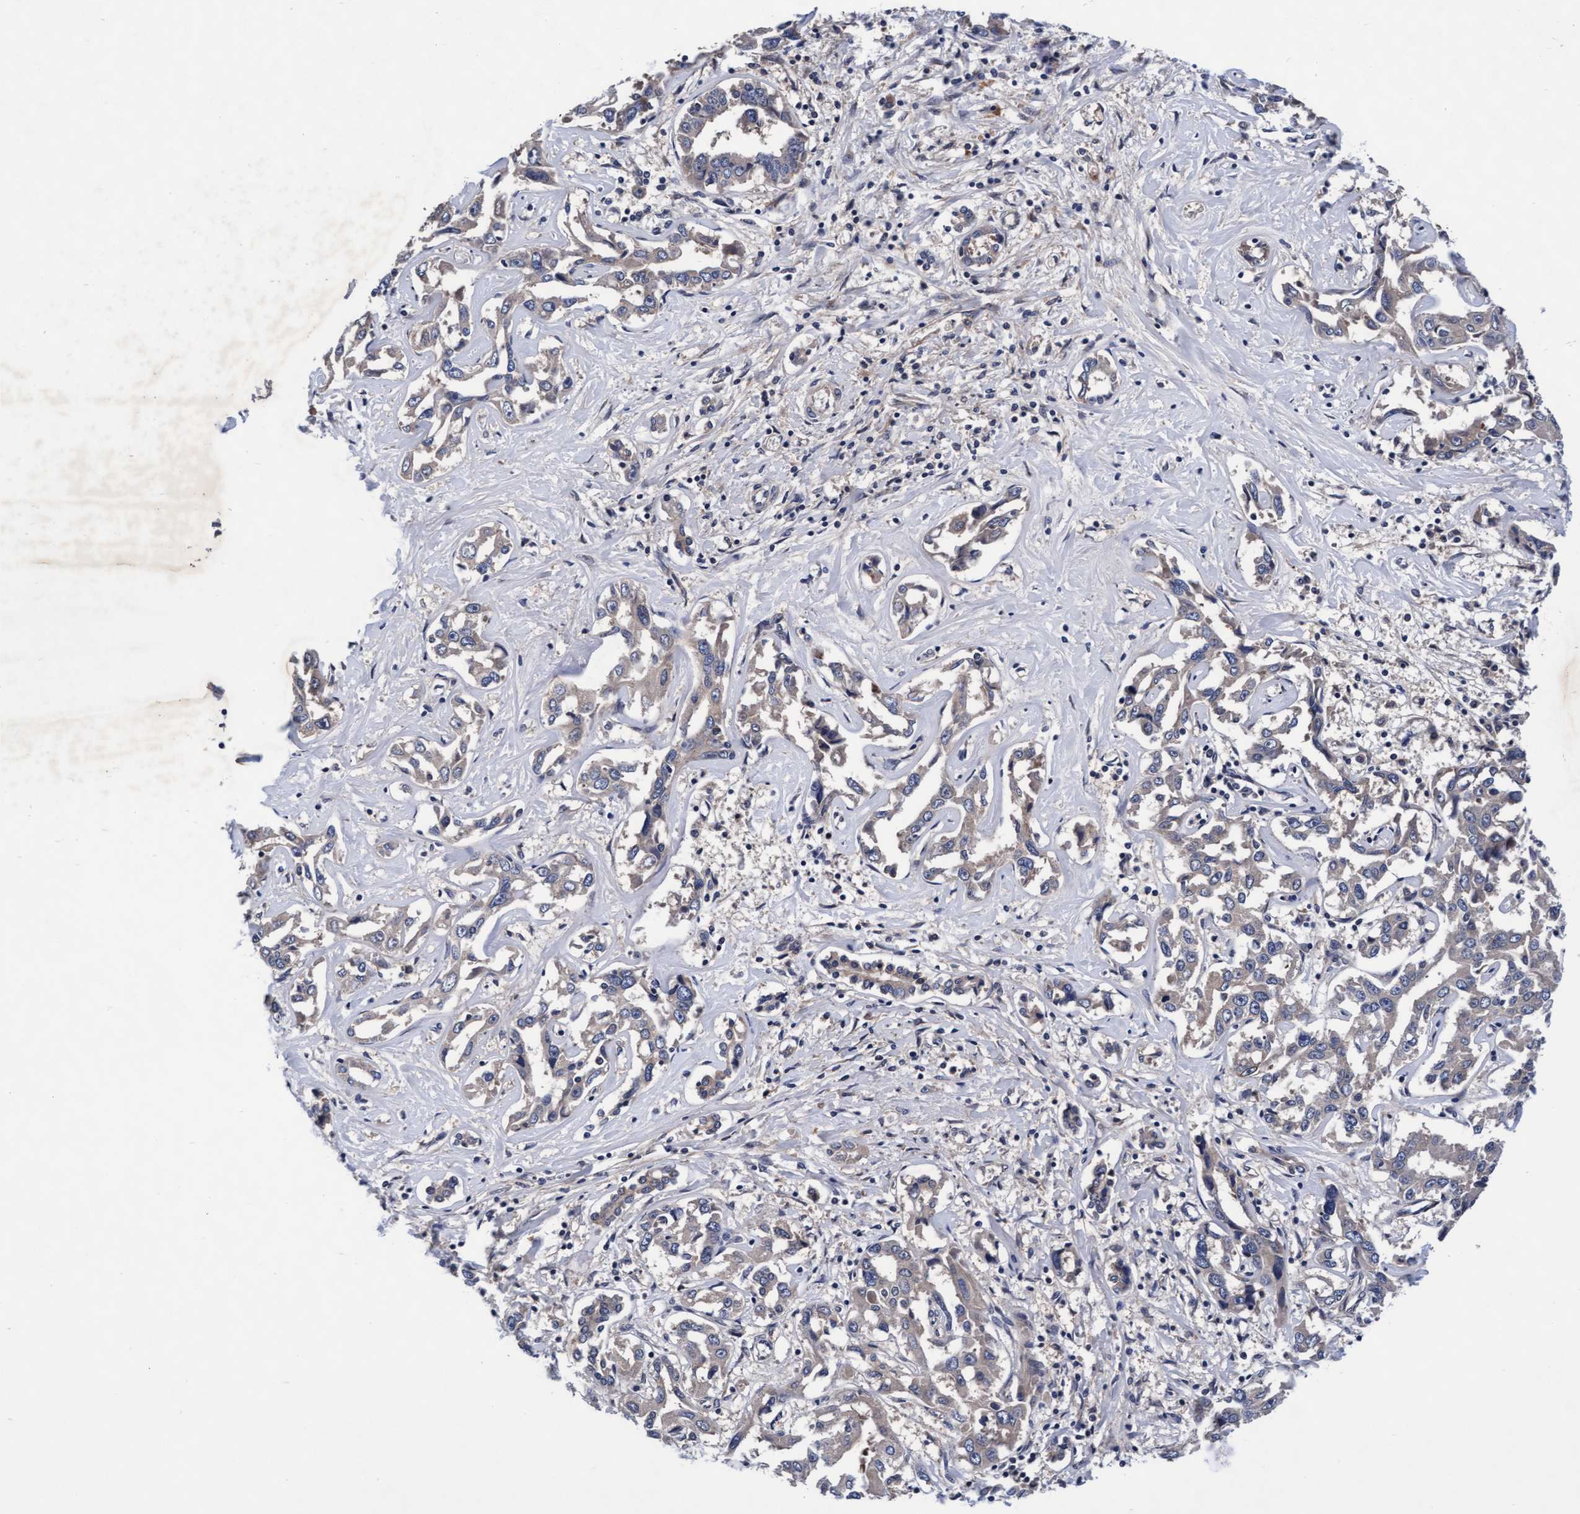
{"staining": {"intensity": "weak", "quantity": "25%-75%", "location": "cytoplasmic/membranous"}, "tissue": "liver cancer", "cell_type": "Tumor cells", "image_type": "cancer", "snomed": [{"axis": "morphology", "description": "Cholangiocarcinoma"}, {"axis": "topography", "description": "Liver"}], "caption": "Tumor cells show low levels of weak cytoplasmic/membranous expression in approximately 25%-75% of cells in human liver cancer. Using DAB (3,3'-diaminobenzidine) (brown) and hematoxylin (blue) stains, captured at high magnification using brightfield microscopy.", "gene": "EFCAB13", "patient": {"sex": "male", "age": 59}}